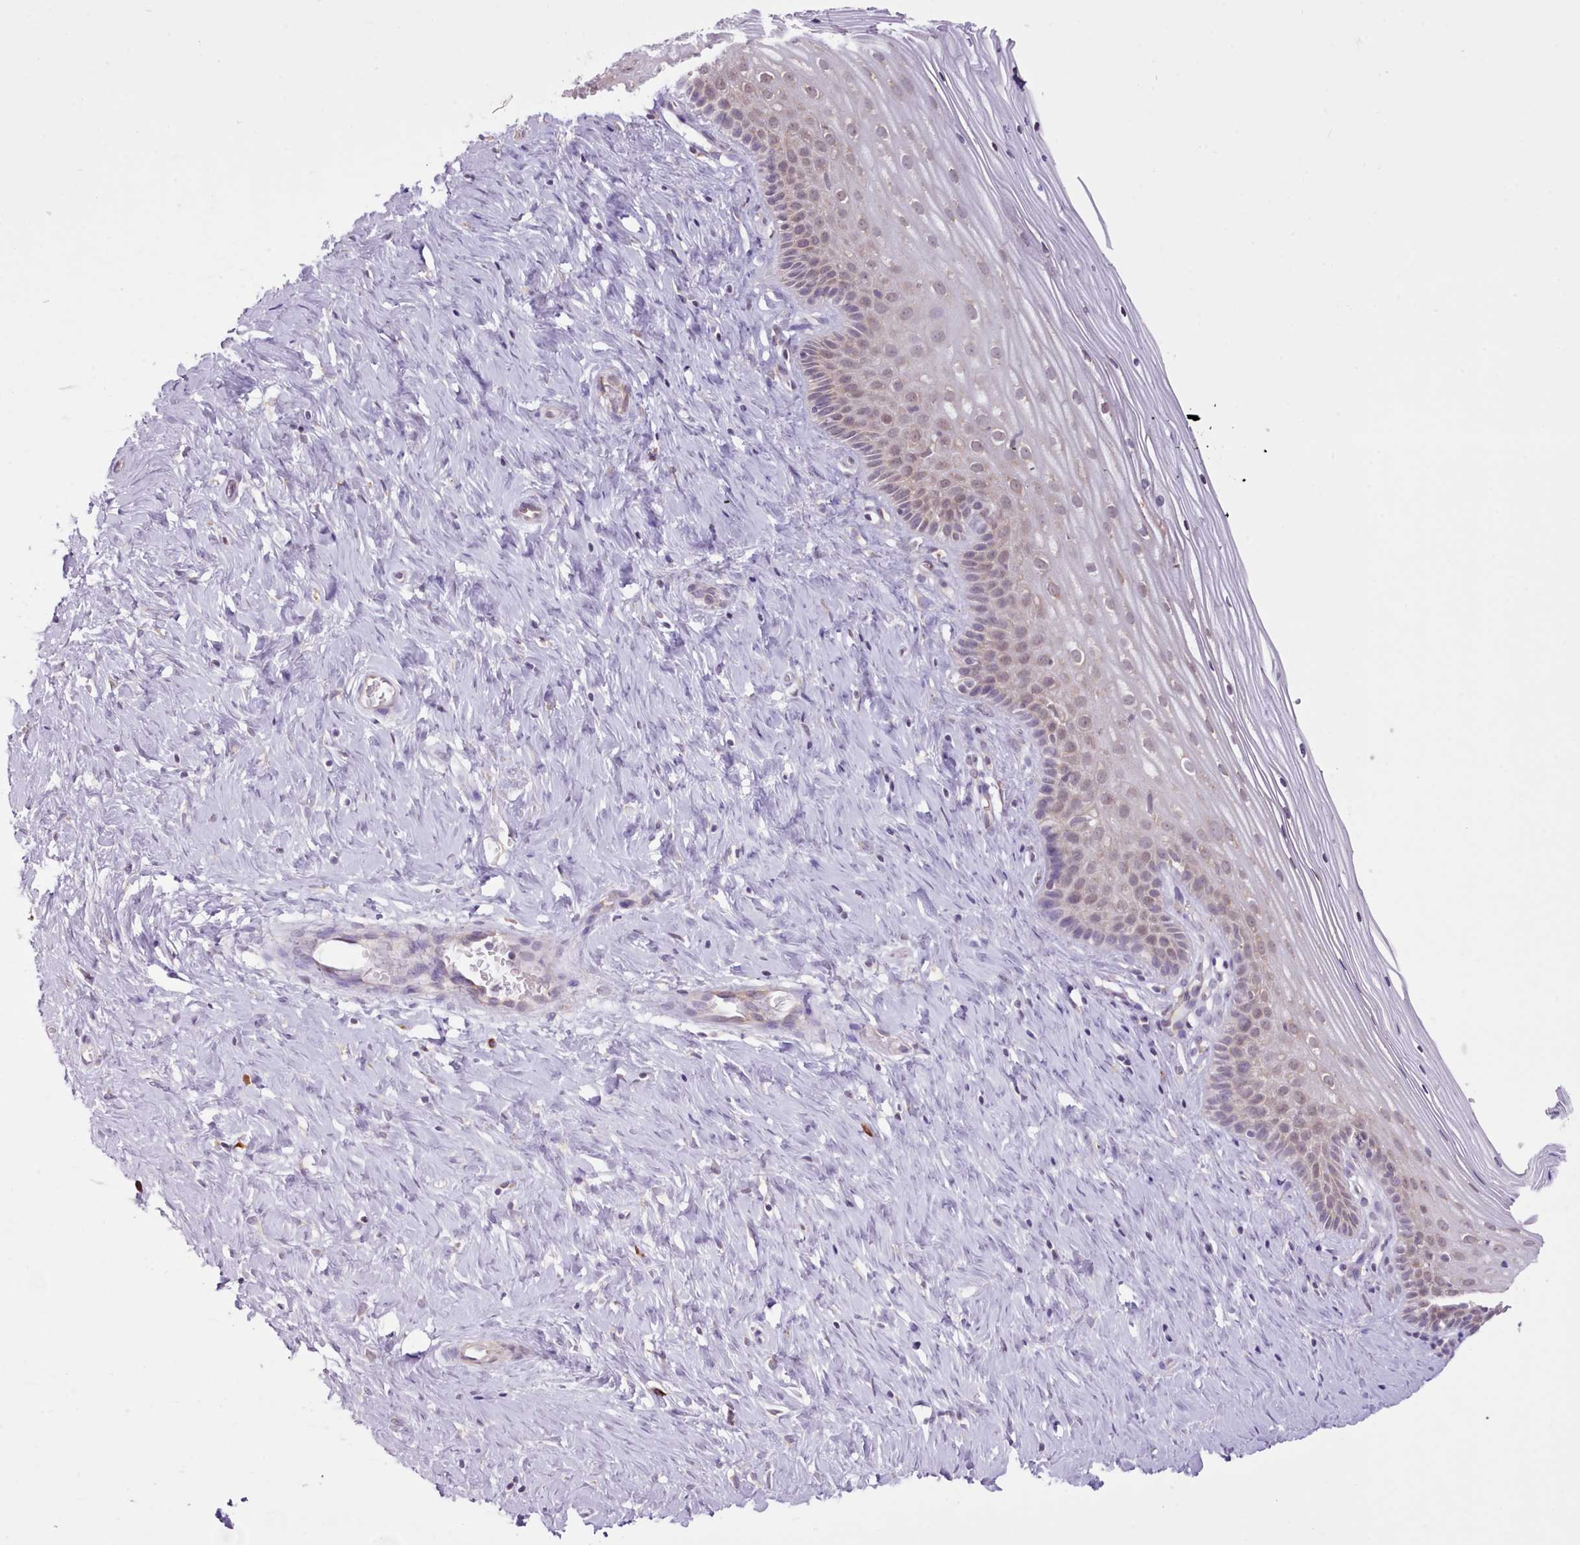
{"staining": {"intensity": "weak", "quantity": "25%-75%", "location": "cytoplasmic/membranous"}, "tissue": "cervix", "cell_type": "Squamous epithelial cells", "image_type": "normal", "snomed": [{"axis": "morphology", "description": "Normal tissue, NOS"}, {"axis": "topography", "description": "Cervix"}], "caption": "Brown immunohistochemical staining in unremarkable human cervix exhibits weak cytoplasmic/membranous positivity in about 25%-75% of squamous epithelial cells. The staining is performed using DAB (3,3'-diaminobenzidine) brown chromogen to label protein expression. The nuclei are counter-stained blue using hematoxylin.", "gene": "SEC61B", "patient": {"sex": "female", "age": 33}}